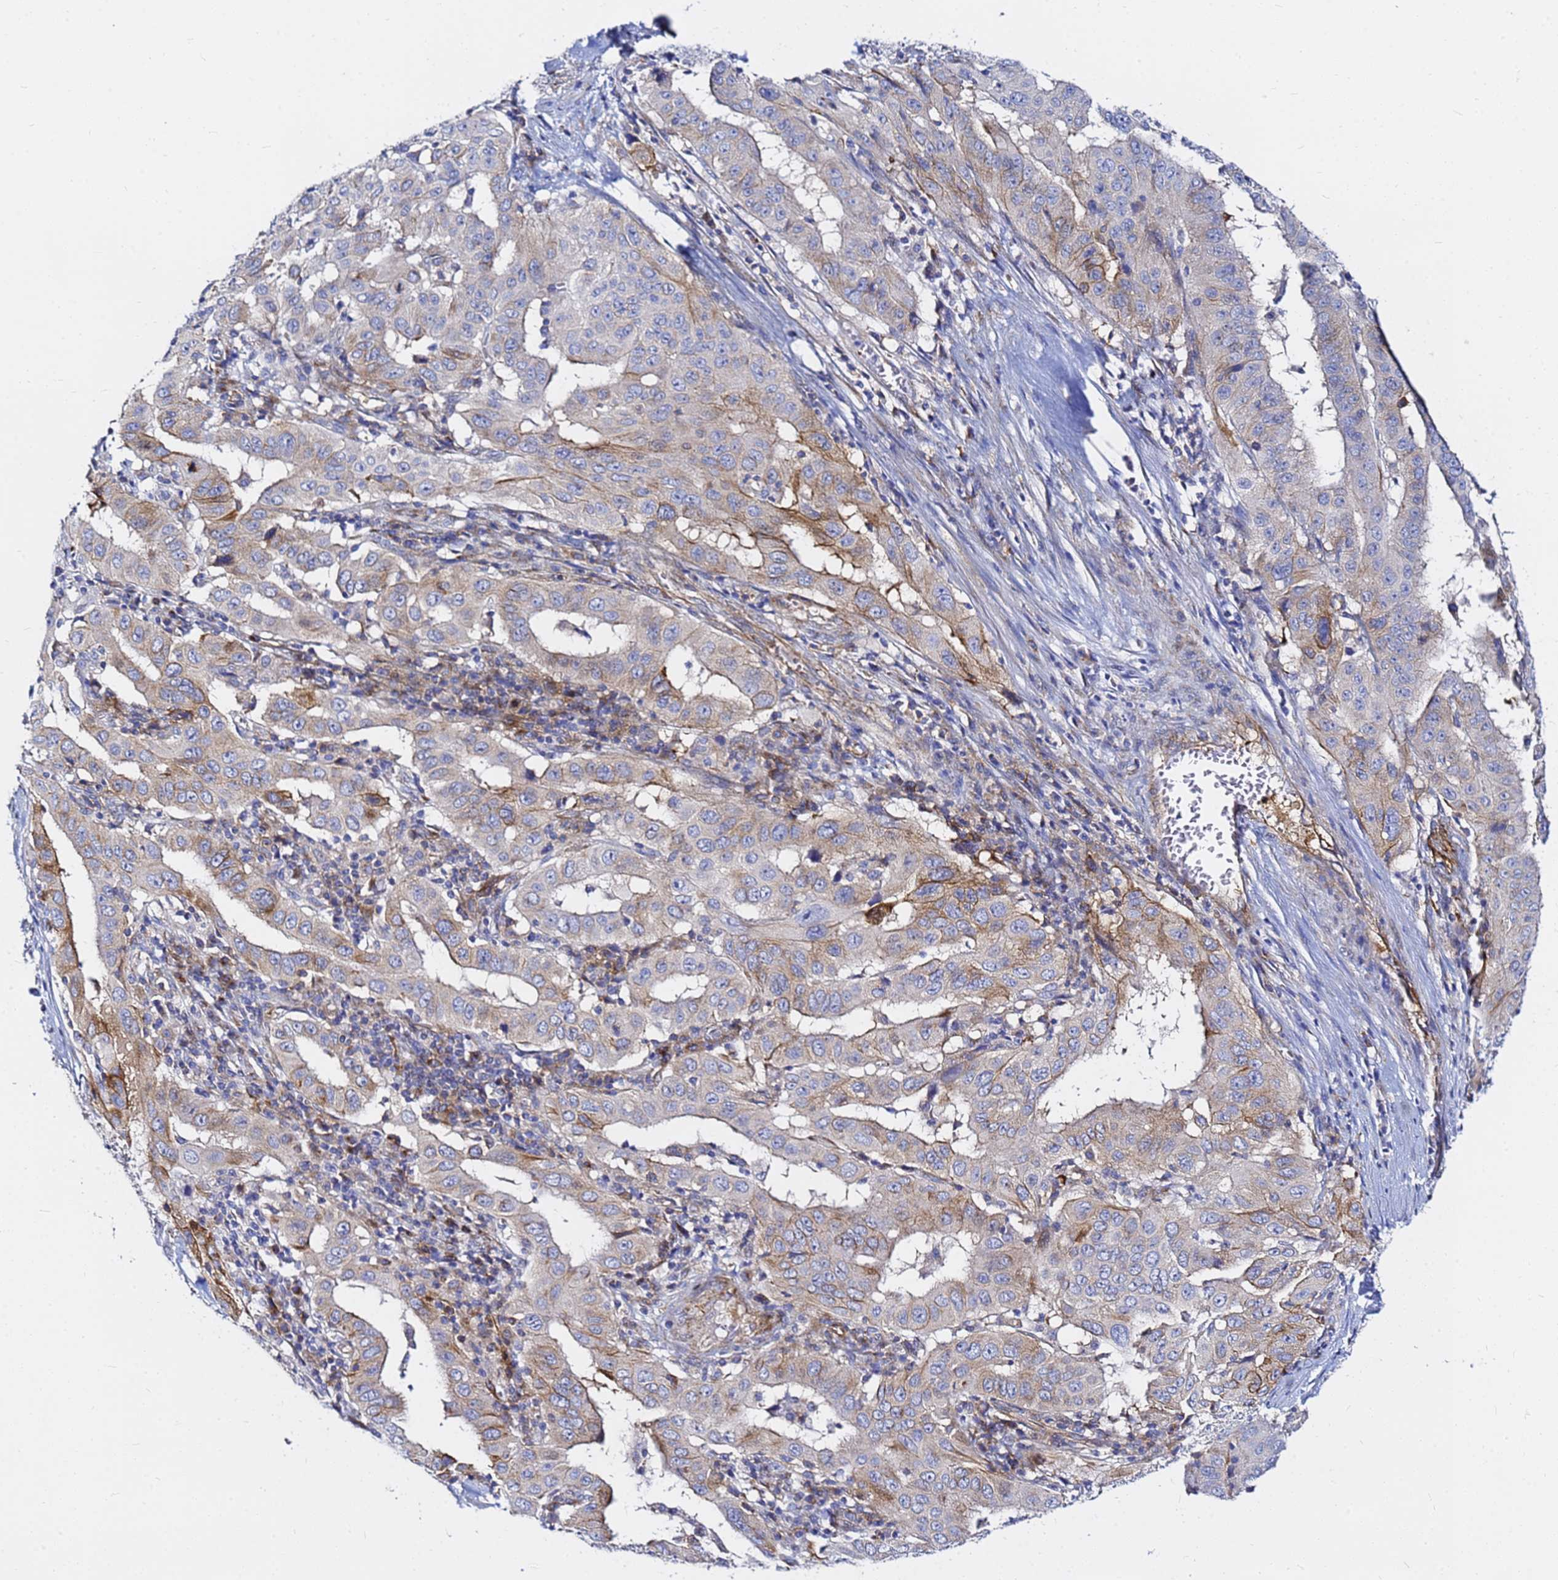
{"staining": {"intensity": "weak", "quantity": "<25%", "location": "cytoplasmic/membranous"}, "tissue": "pancreatic cancer", "cell_type": "Tumor cells", "image_type": "cancer", "snomed": [{"axis": "morphology", "description": "Adenocarcinoma, NOS"}, {"axis": "topography", "description": "Pancreas"}], "caption": "Immunohistochemistry (IHC) image of neoplastic tissue: adenocarcinoma (pancreatic) stained with DAB (3,3'-diaminobenzidine) demonstrates no significant protein positivity in tumor cells. (DAB (3,3'-diaminobenzidine) IHC, high magnification).", "gene": "TUBA8", "patient": {"sex": "male", "age": 63}}